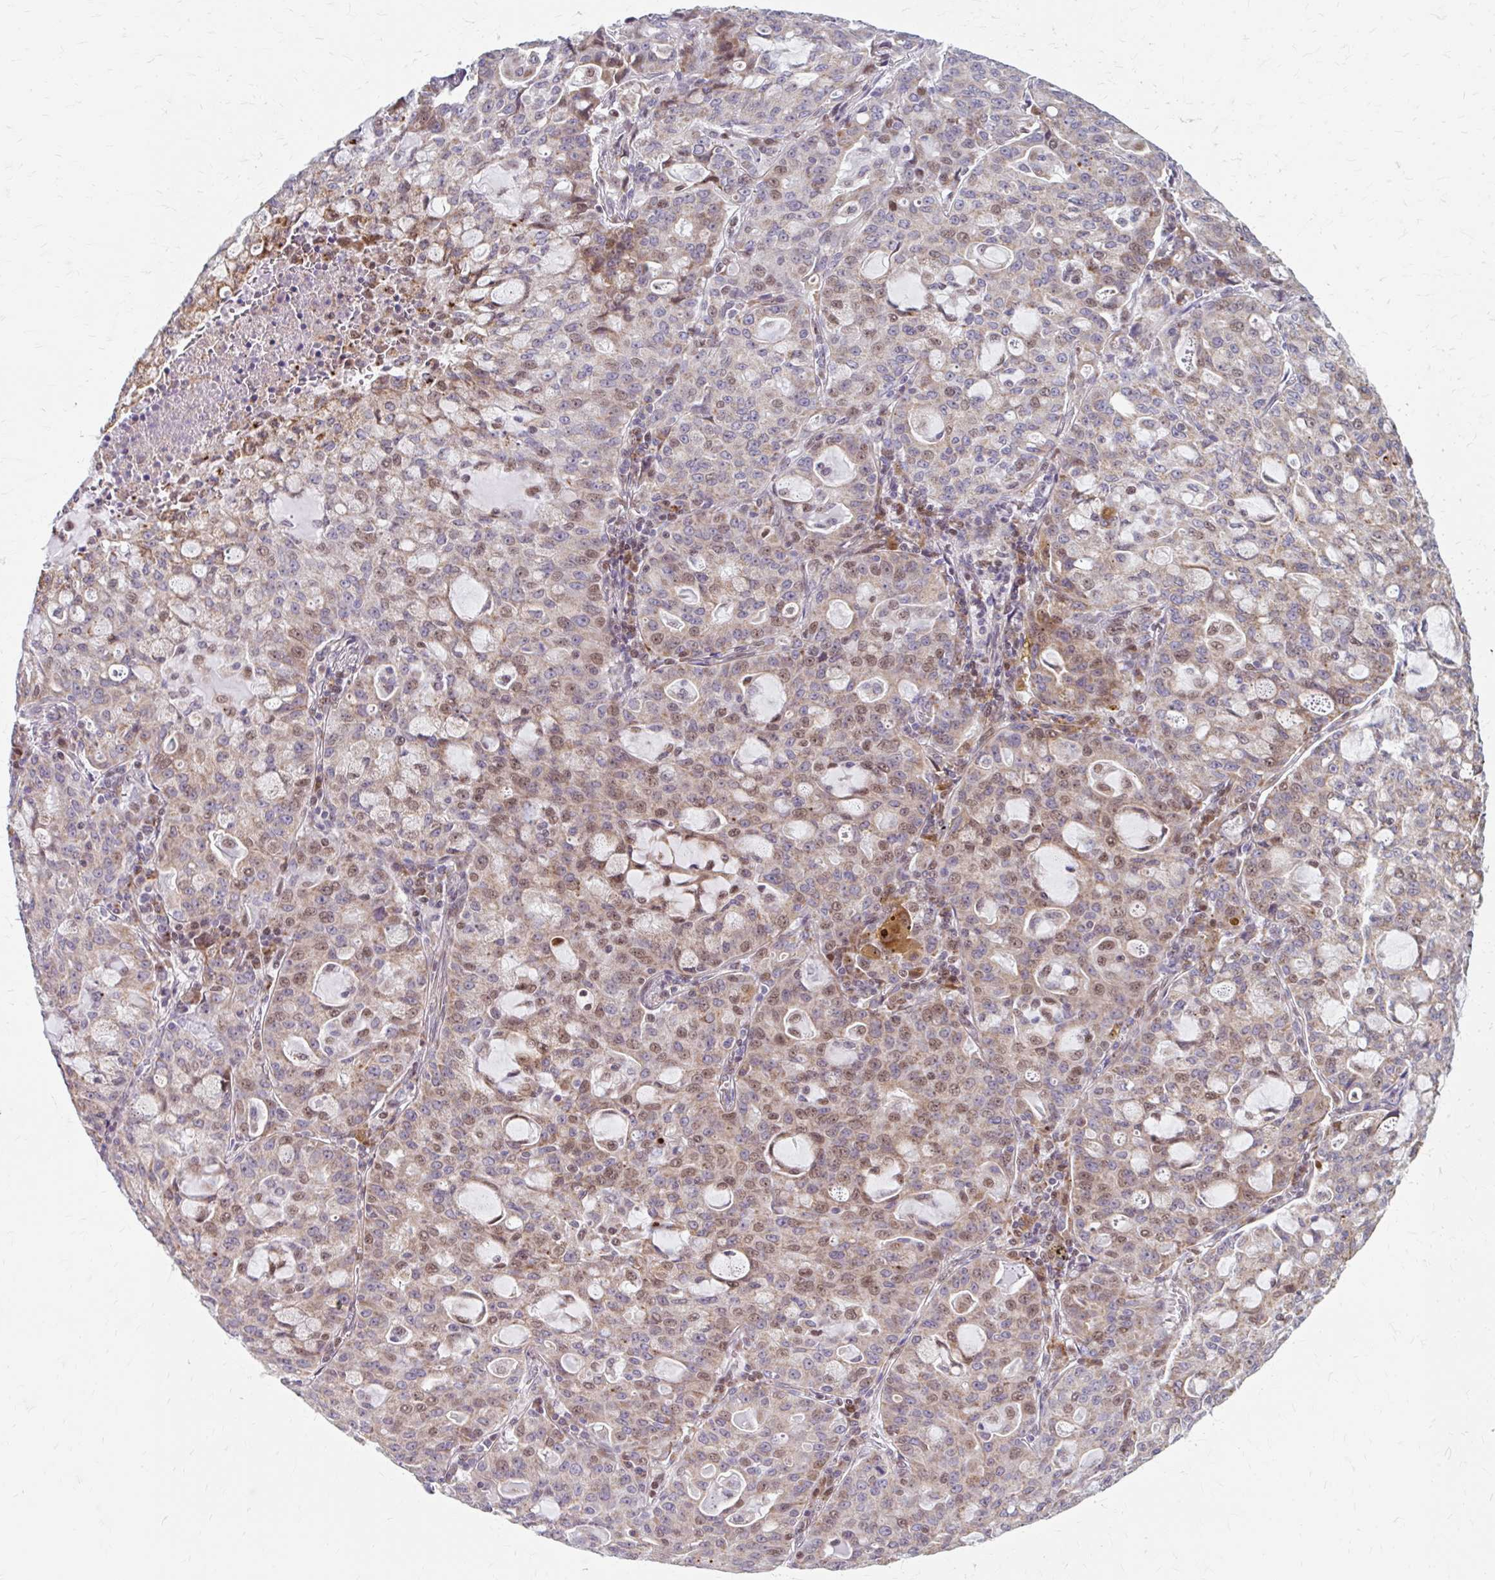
{"staining": {"intensity": "moderate", "quantity": "25%-75%", "location": "nuclear"}, "tissue": "lung cancer", "cell_type": "Tumor cells", "image_type": "cancer", "snomed": [{"axis": "morphology", "description": "Adenocarcinoma, NOS"}, {"axis": "topography", "description": "Lung"}], "caption": "Lung cancer stained with a brown dye demonstrates moderate nuclear positive expression in approximately 25%-75% of tumor cells.", "gene": "BEAN1", "patient": {"sex": "female", "age": 44}}